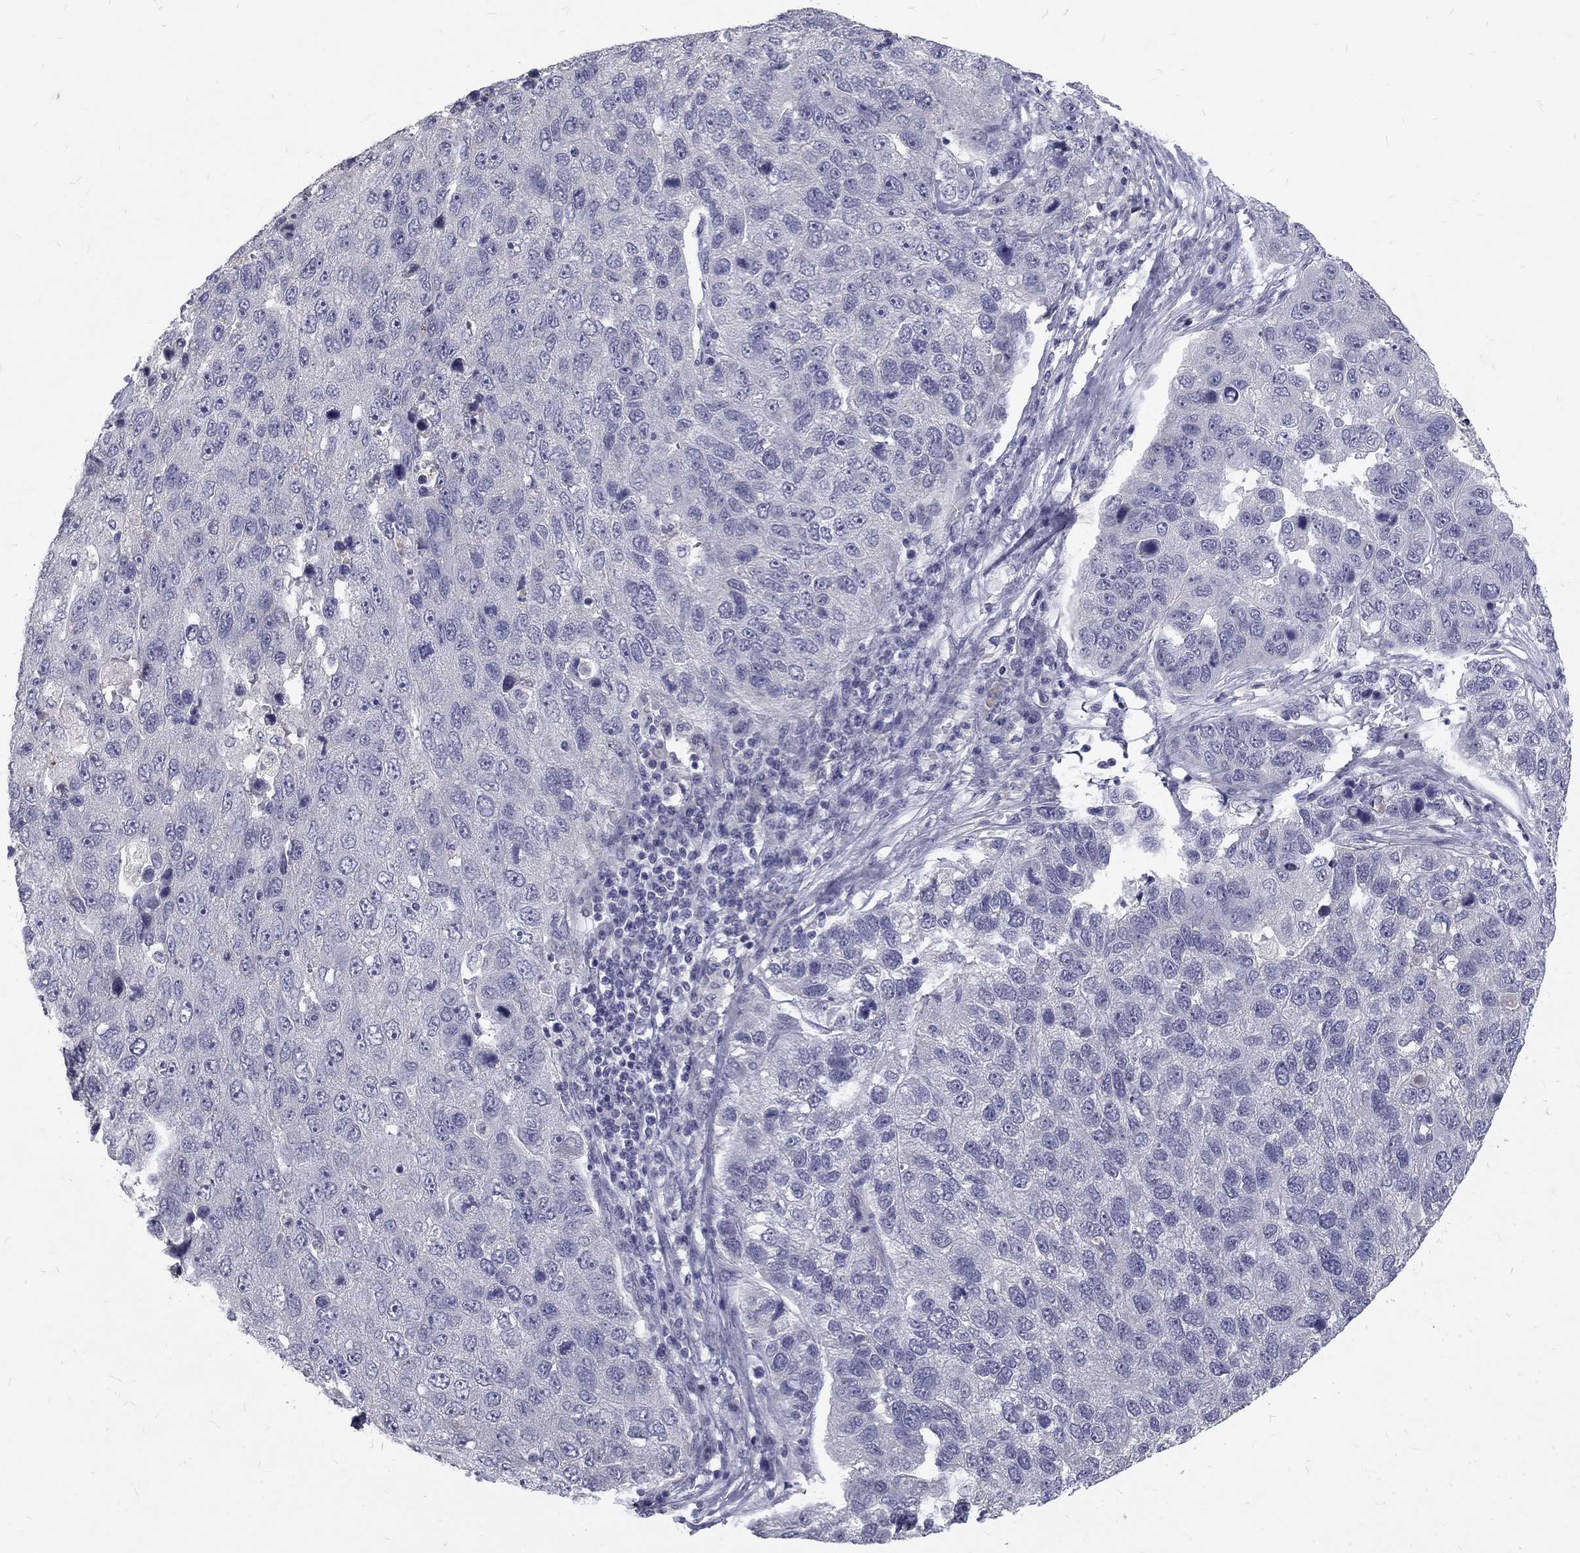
{"staining": {"intensity": "negative", "quantity": "none", "location": "none"}, "tissue": "pancreatic cancer", "cell_type": "Tumor cells", "image_type": "cancer", "snomed": [{"axis": "morphology", "description": "Adenocarcinoma, NOS"}, {"axis": "topography", "description": "Pancreas"}], "caption": "Tumor cells show no significant protein expression in pancreatic adenocarcinoma.", "gene": "NOS1", "patient": {"sex": "female", "age": 61}}